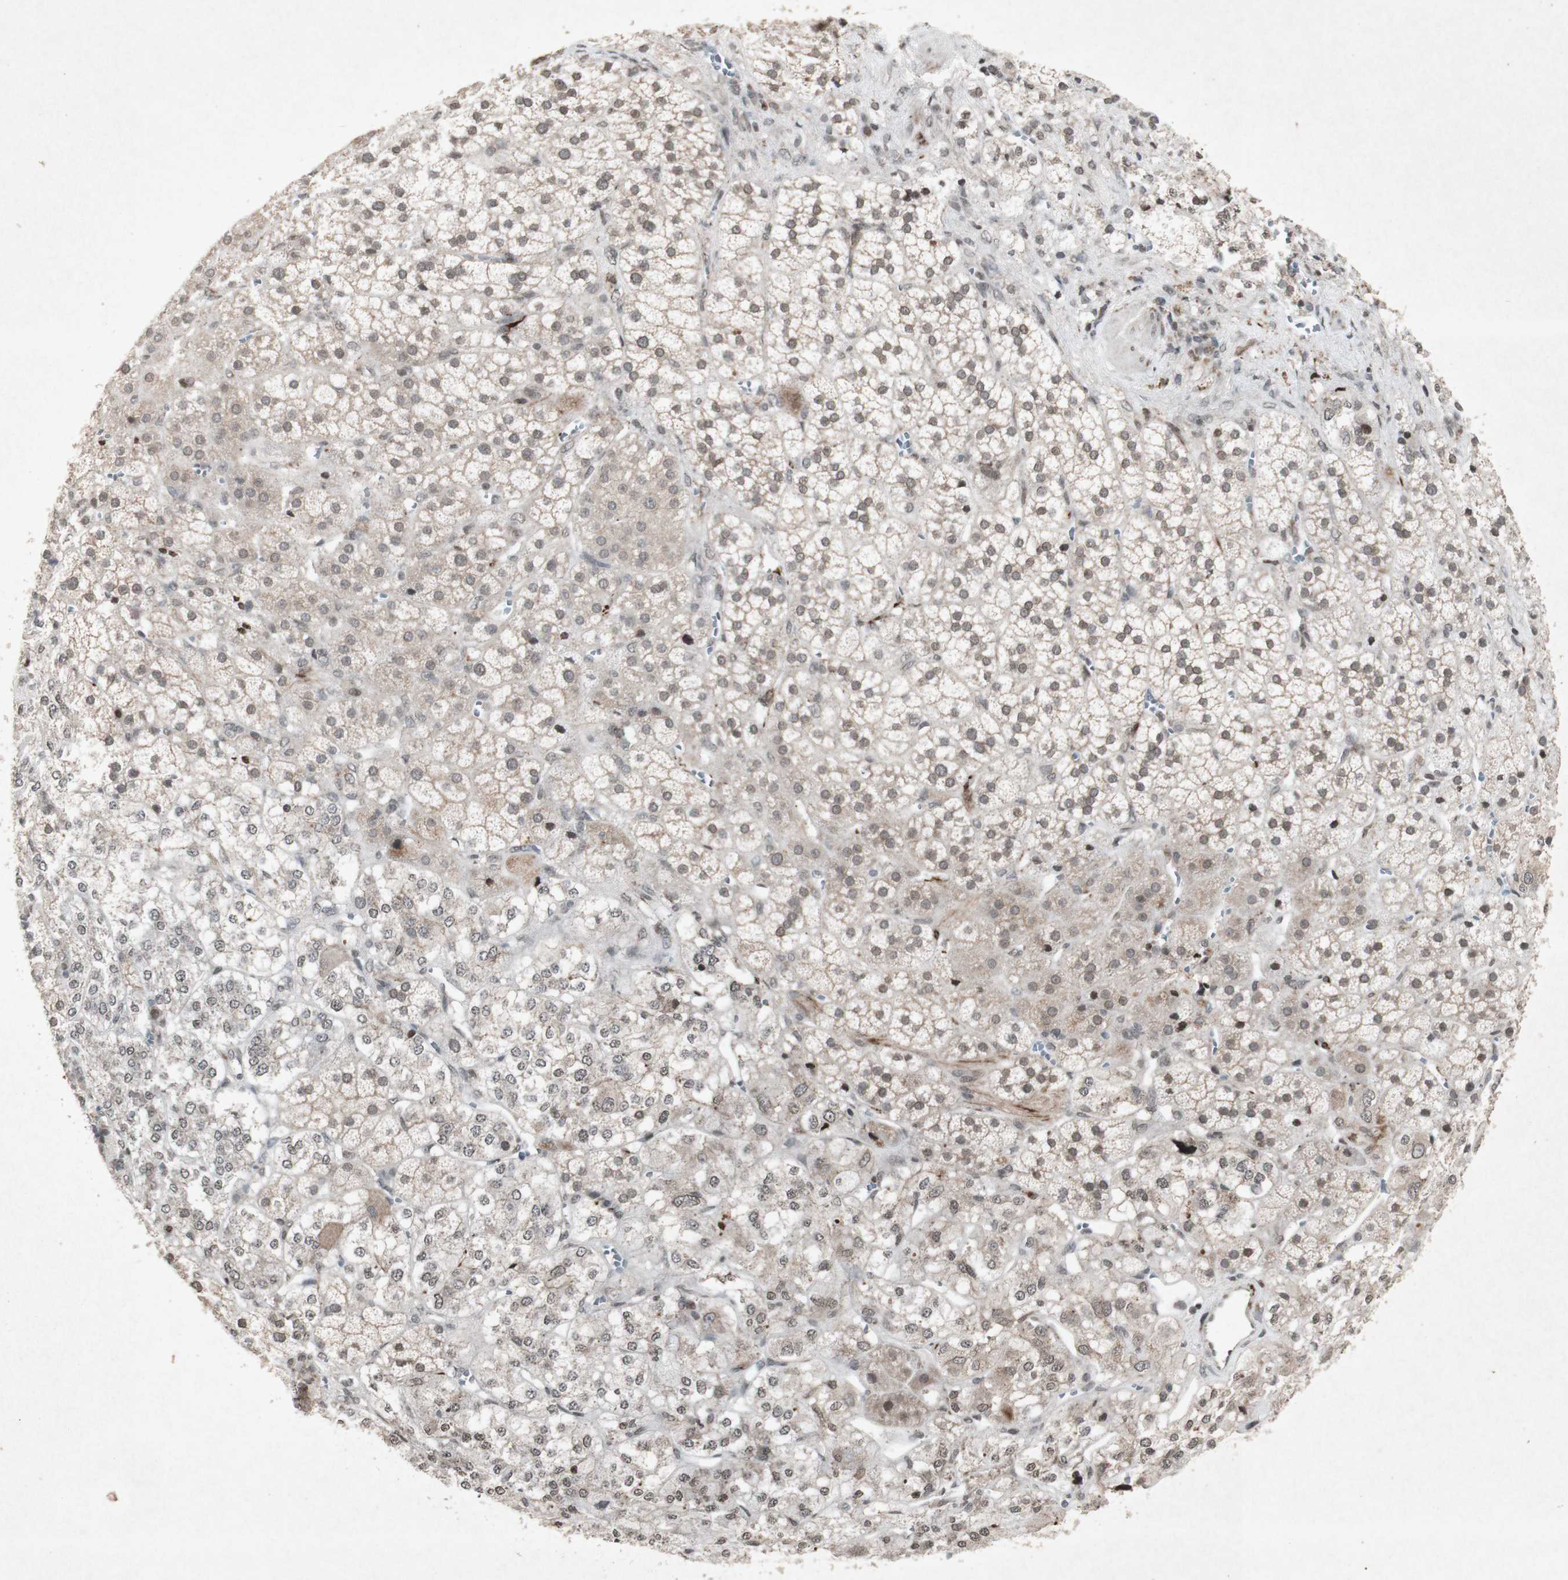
{"staining": {"intensity": "moderate", "quantity": ">75%", "location": "cytoplasmic/membranous,nuclear"}, "tissue": "adrenal gland", "cell_type": "Glandular cells", "image_type": "normal", "snomed": [{"axis": "morphology", "description": "Normal tissue, NOS"}, {"axis": "topography", "description": "Adrenal gland"}], "caption": "This photomicrograph shows unremarkable adrenal gland stained with immunohistochemistry (IHC) to label a protein in brown. The cytoplasmic/membranous,nuclear of glandular cells show moderate positivity for the protein. Nuclei are counter-stained blue.", "gene": "PLXNA1", "patient": {"sex": "male", "age": 56}}